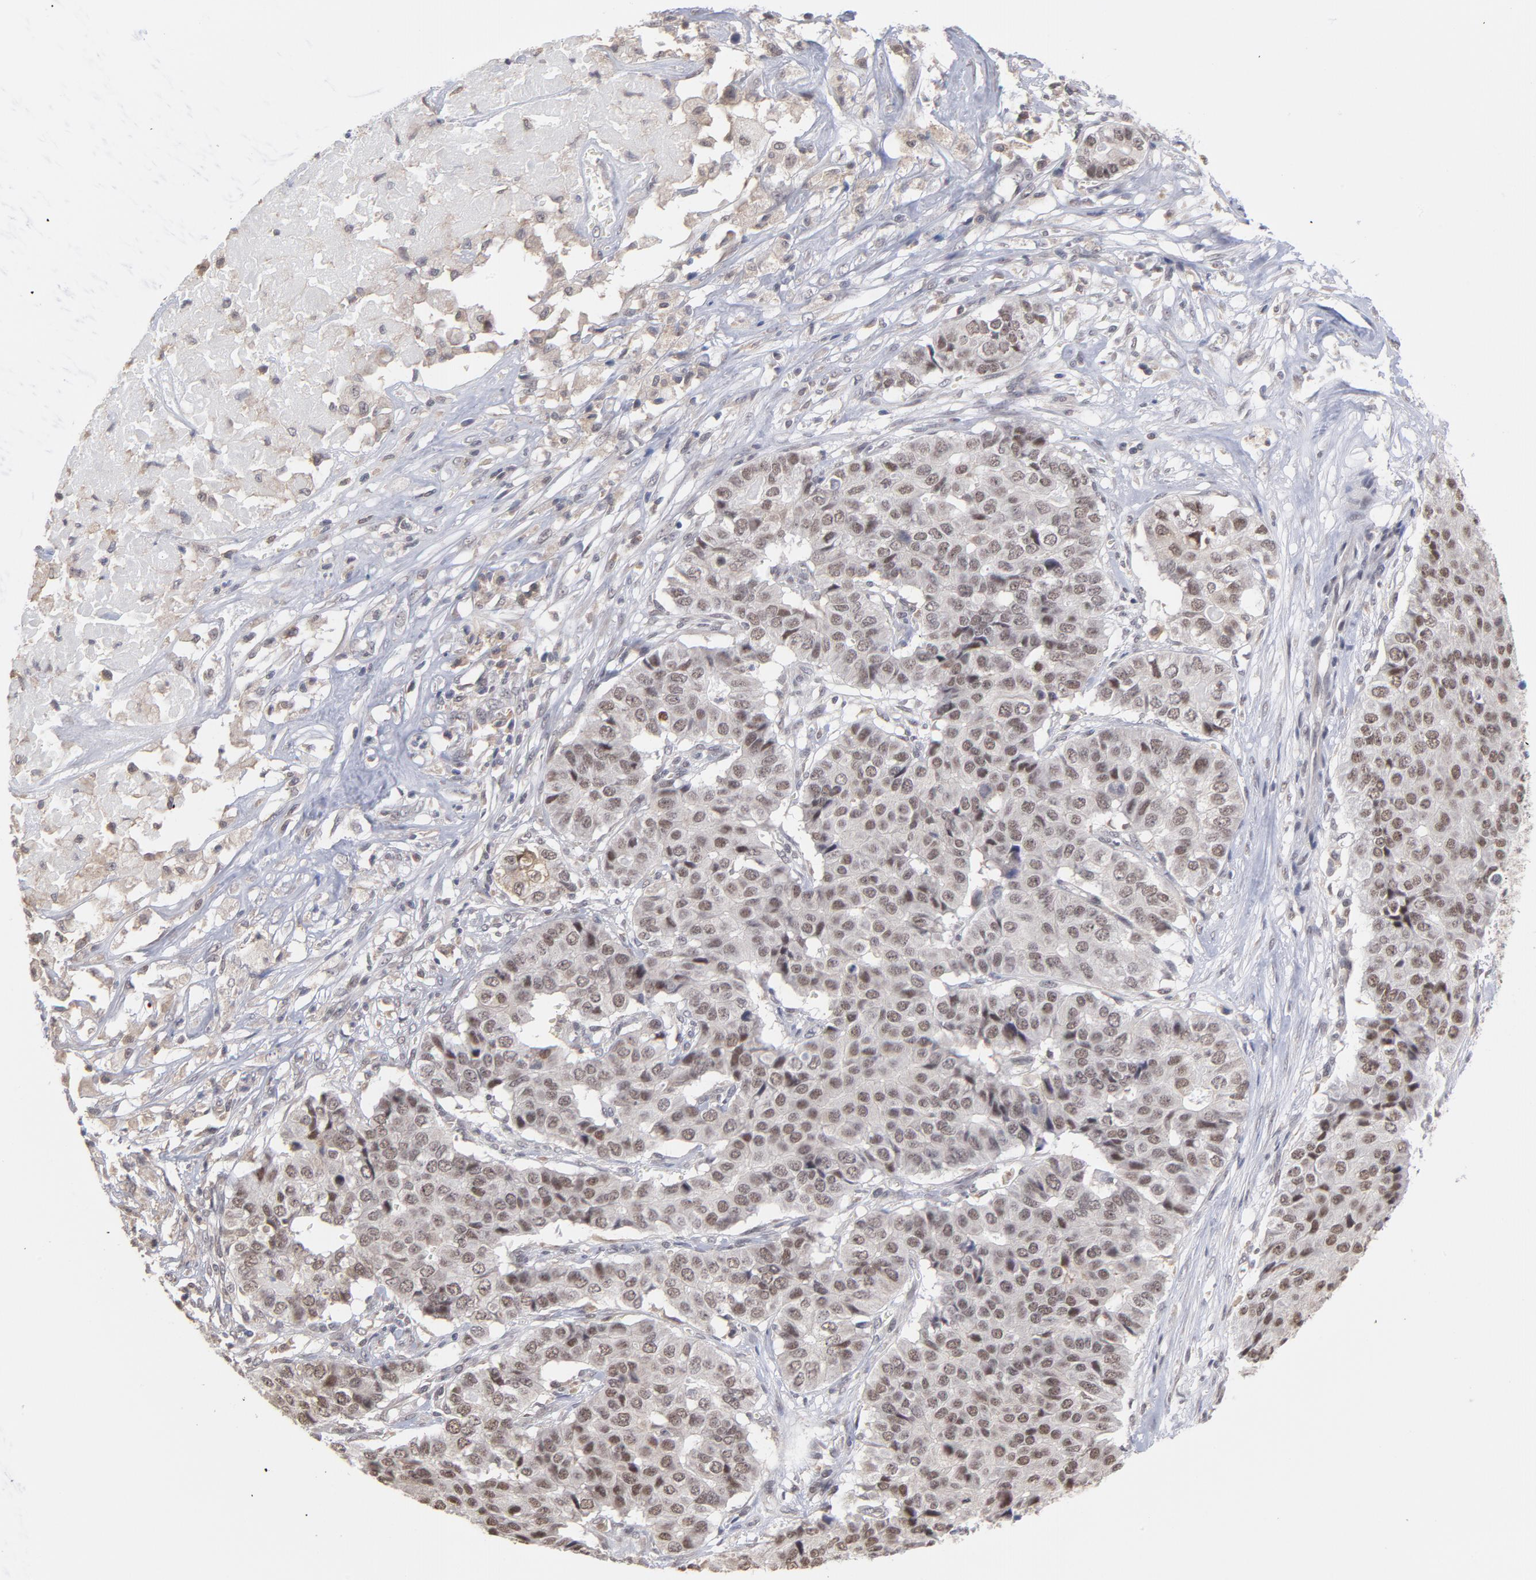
{"staining": {"intensity": "weak", "quantity": ">75%", "location": "nuclear"}, "tissue": "pancreatic cancer", "cell_type": "Tumor cells", "image_type": "cancer", "snomed": [{"axis": "morphology", "description": "Adenocarcinoma, NOS"}, {"axis": "topography", "description": "Pancreas"}], "caption": "Immunohistochemistry (IHC) micrograph of neoplastic tissue: human pancreatic cancer (adenocarcinoma) stained using IHC reveals low levels of weak protein expression localized specifically in the nuclear of tumor cells, appearing as a nuclear brown color.", "gene": "OAS1", "patient": {"sex": "male", "age": 50}}